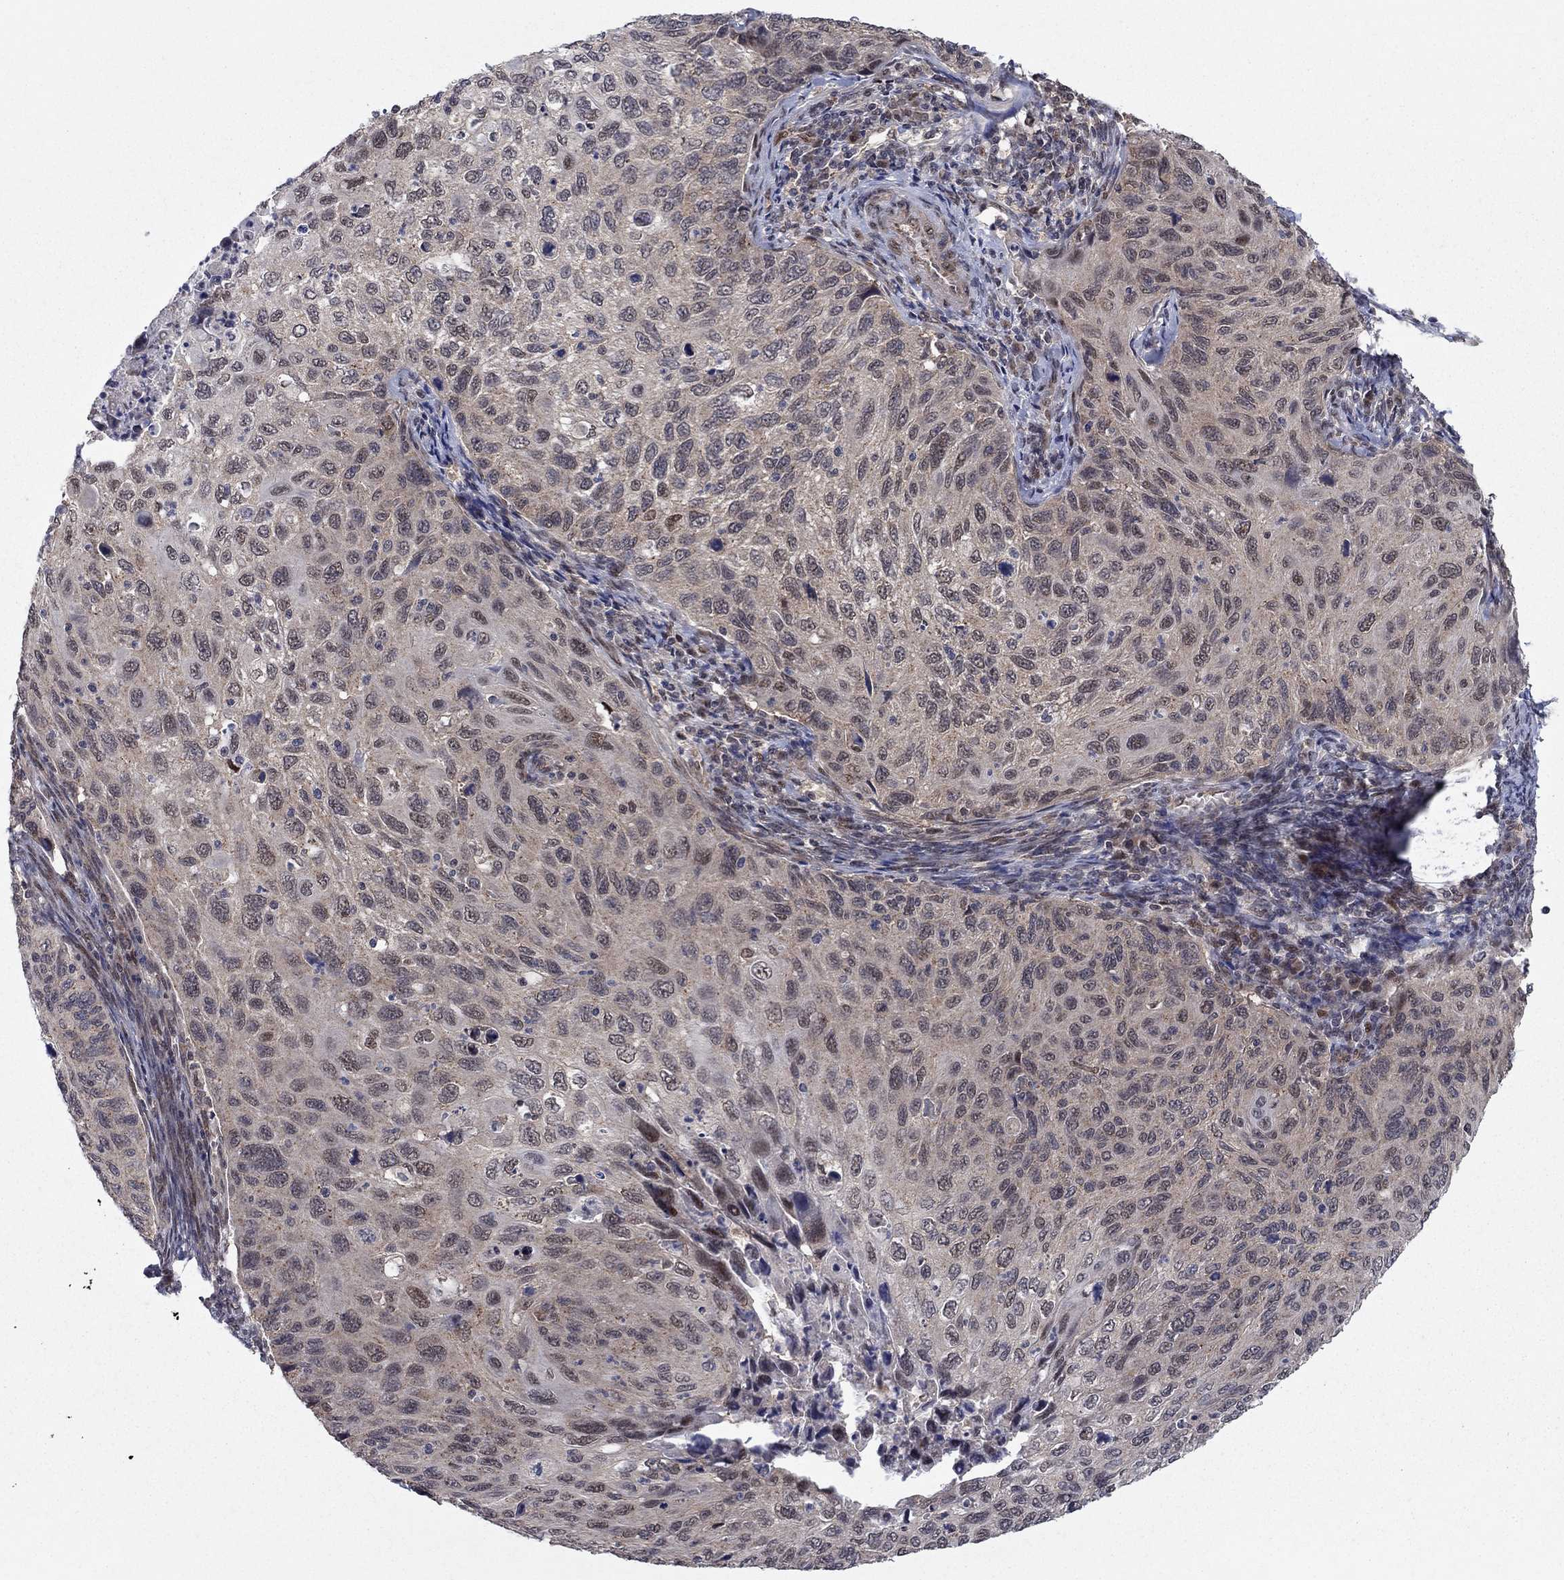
{"staining": {"intensity": "weak", "quantity": "<25%", "location": "cytoplasmic/membranous"}, "tissue": "cervical cancer", "cell_type": "Tumor cells", "image_type": "cancer", "snomed": [{"axis": "morphology", "description": "Squamous cell carcinoma, NOS"}, {"axis": "topography", "description": "Cervix"}], "caption": "A photomicrograph of human cervical cancer (squamous cell carcinoma) is negative for staining in tumor cells.", "gene": "PSMC1", "patient": {"sex": "female", "age": 70}}